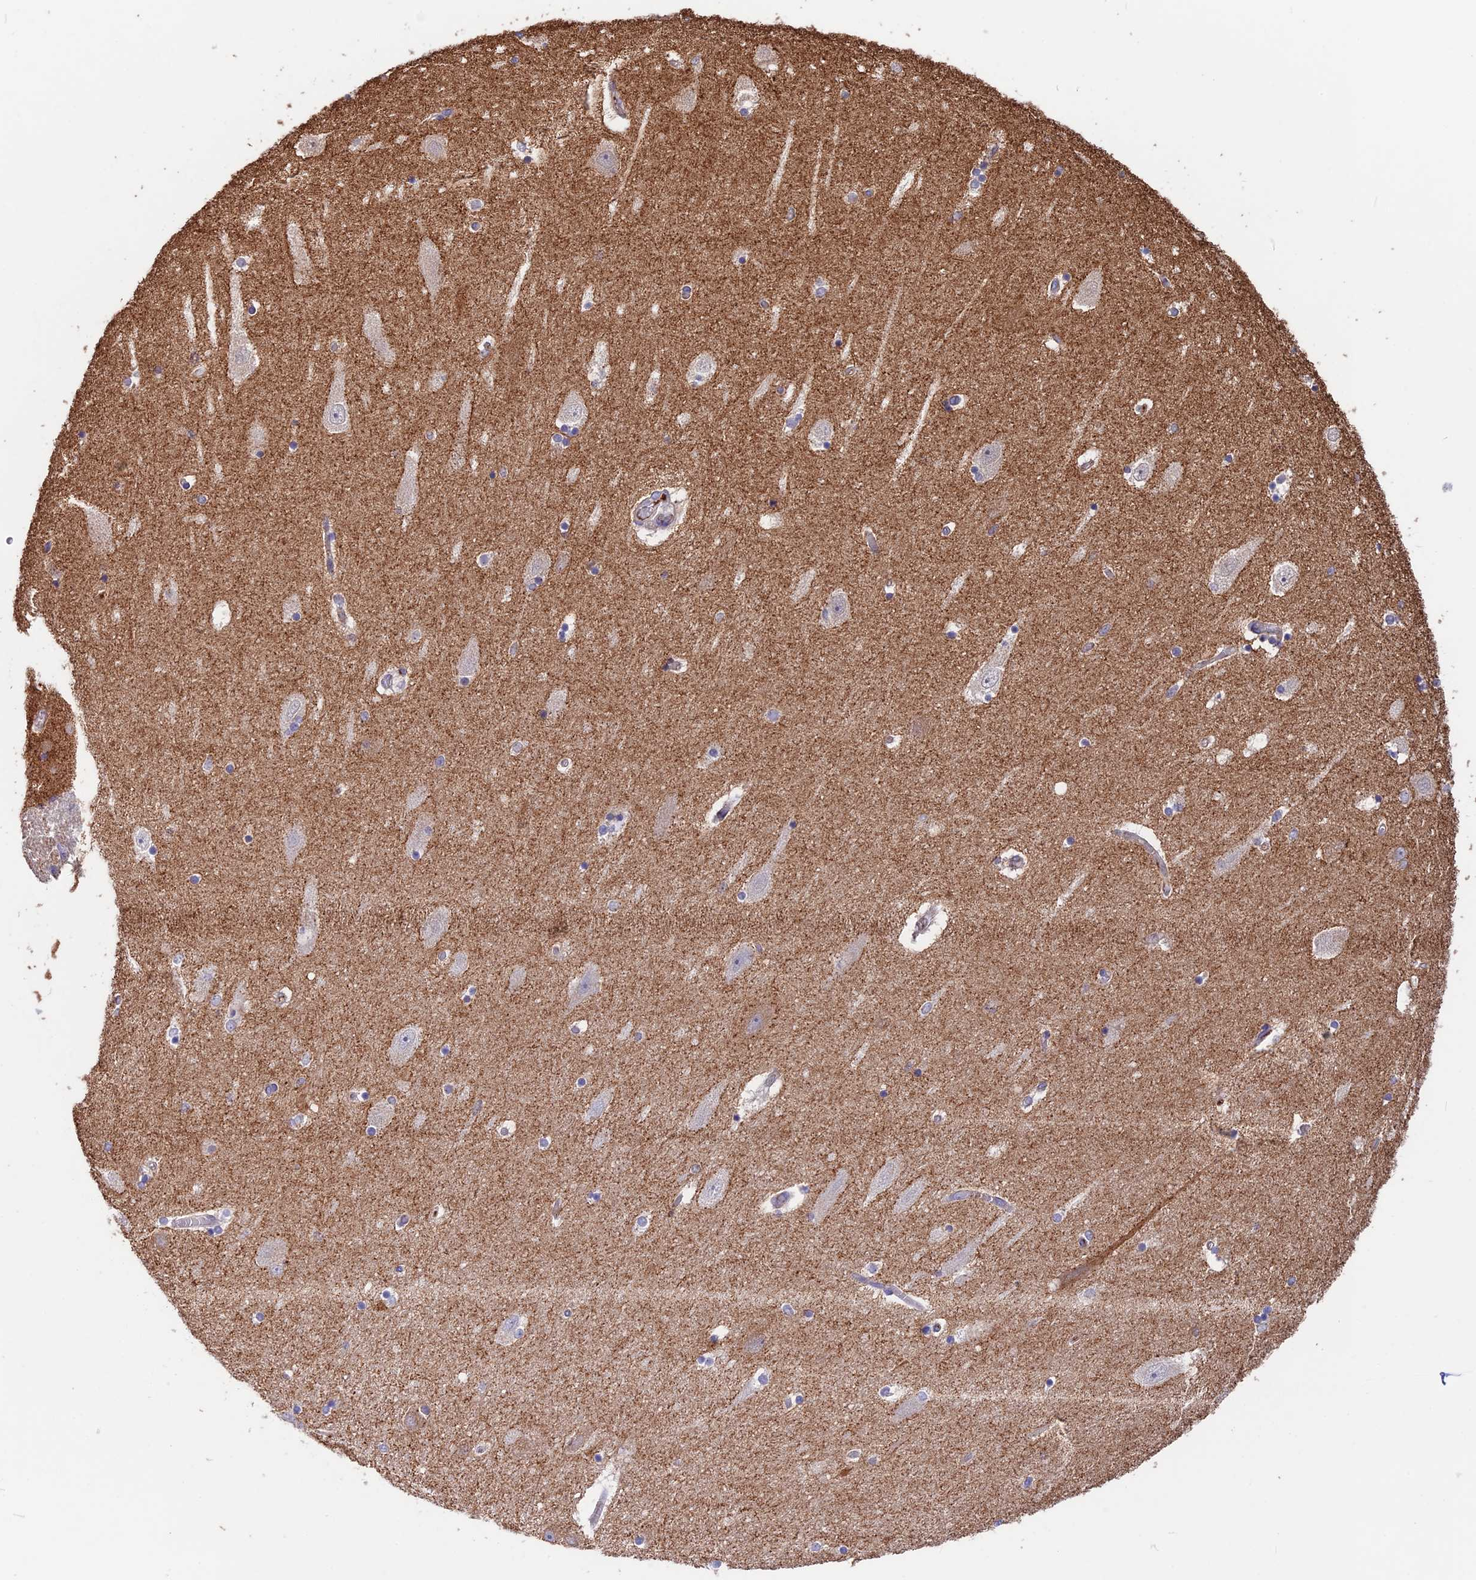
{"staining": {"intensity": "negative", "quantity": "none", "location": "none"}, "tissue": "hippocampus", "cell_type": "Glial cells", "image_type": "normal", "snomed": [{"axis": "morphology", "description": "Normal tissue, NOS"}, {"axis": "topography", "description": "Hippocampus"}], "caption": "Immunohistochemical staining of benign human hippocampus shows no significant staining in glial cells.", "gene": "SNAP91", "patient": {"sex": "female", "age": 54}}